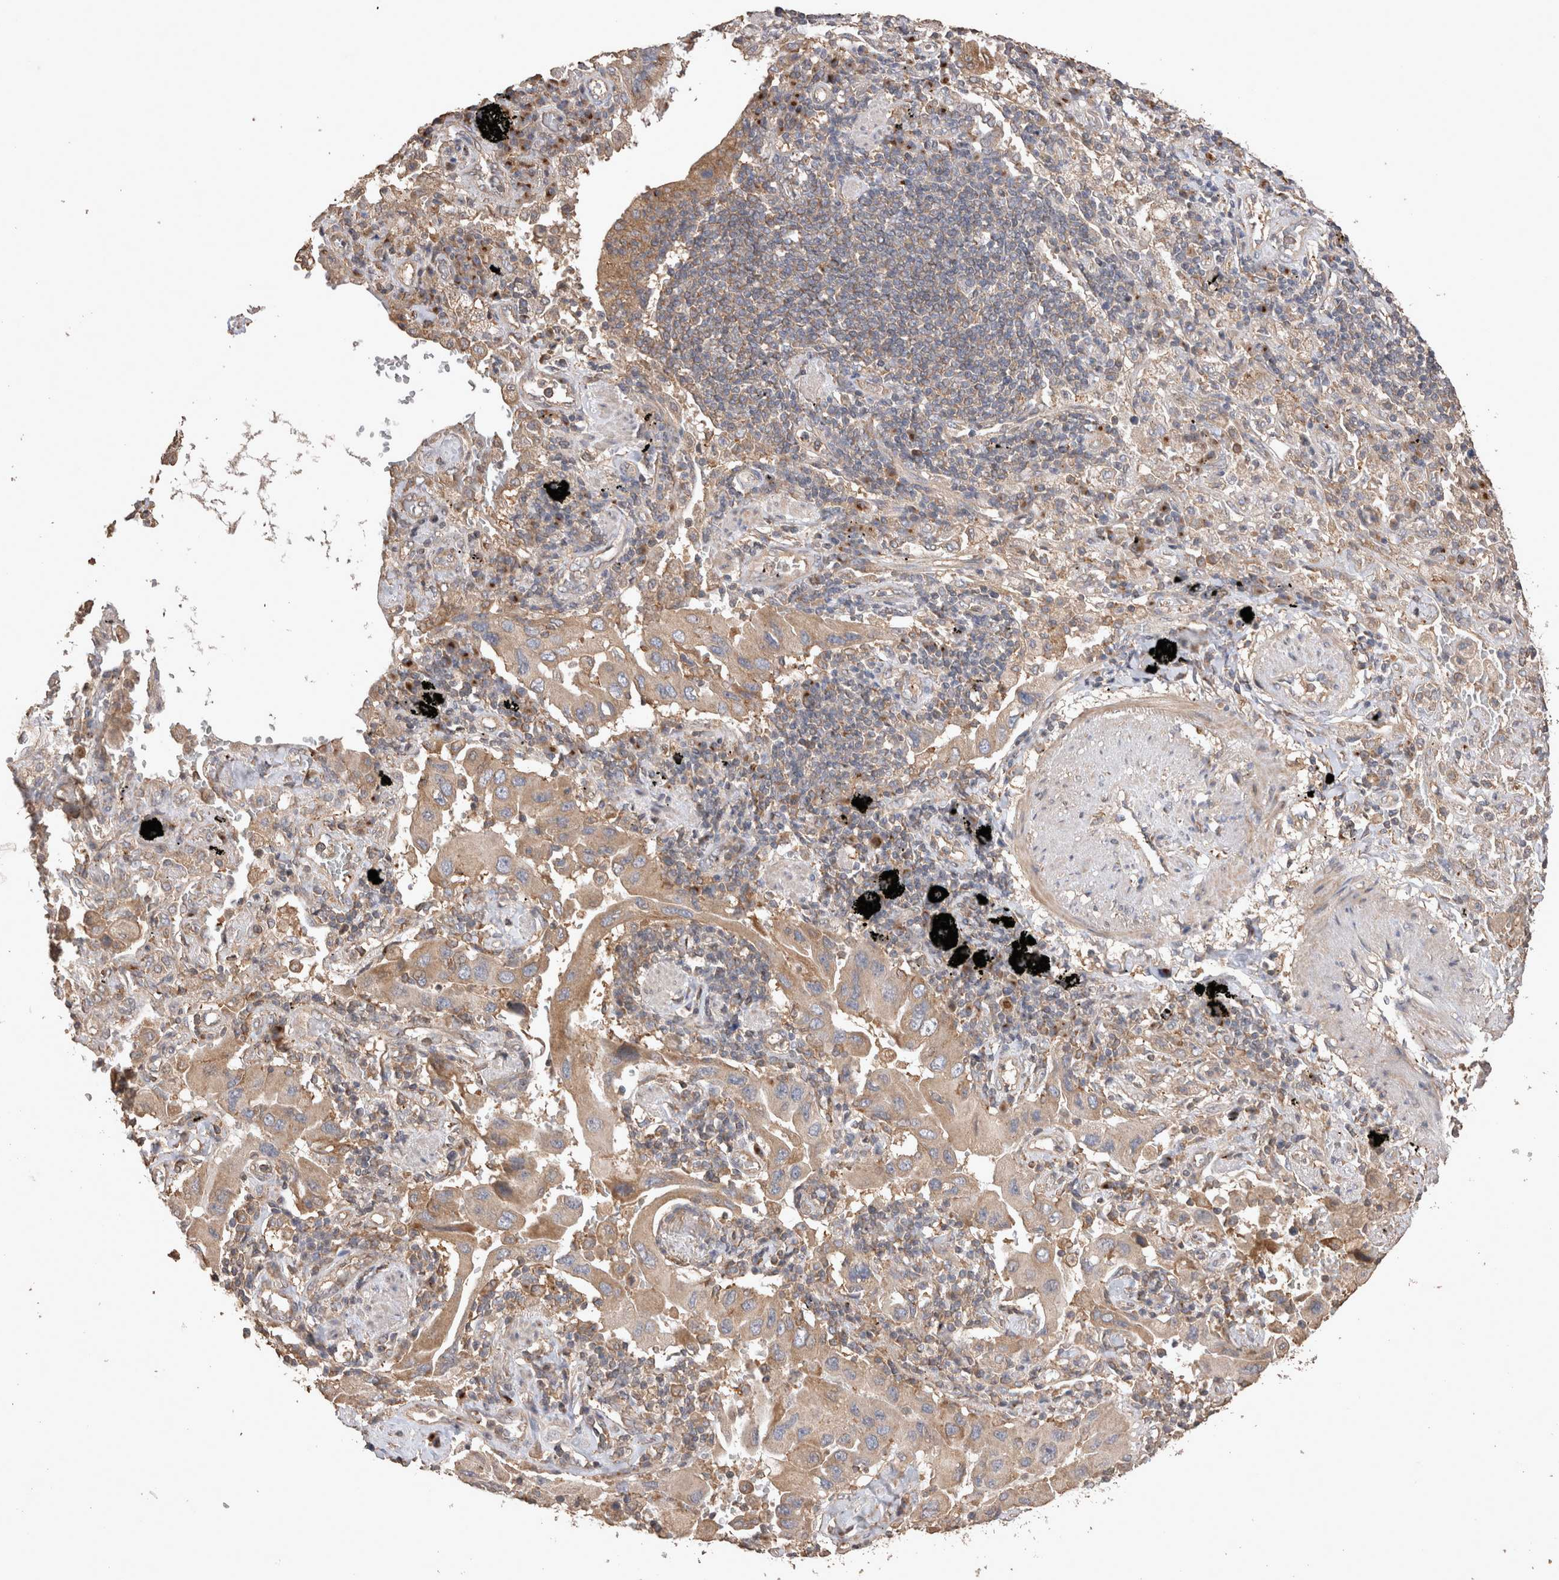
{"staining": {"intensity": "weak", "quantity": "25%-75%", "location": "cytoplasmic/membranous"}, "tissue": "lung cancer", "cell_type": "Tumor cells", "image_type": "cancer", "snomed": [{"axis": "morphology", "description": "Adenocarcinoma, NOS"}, {"axis": "topography", "description": "Lung"}], "caption": "Adenocarcinoma (lung) stained with IHC displays weak cytoplasmic/membranous expression in approximately 25%-75% of tumor cells. Using DAB (brown) and hematoxylin (blue) stains, captured at high magnification using brightfield microscopy.", "gene": "SNX31", "patient": {"sex": "female", "age": 65}}